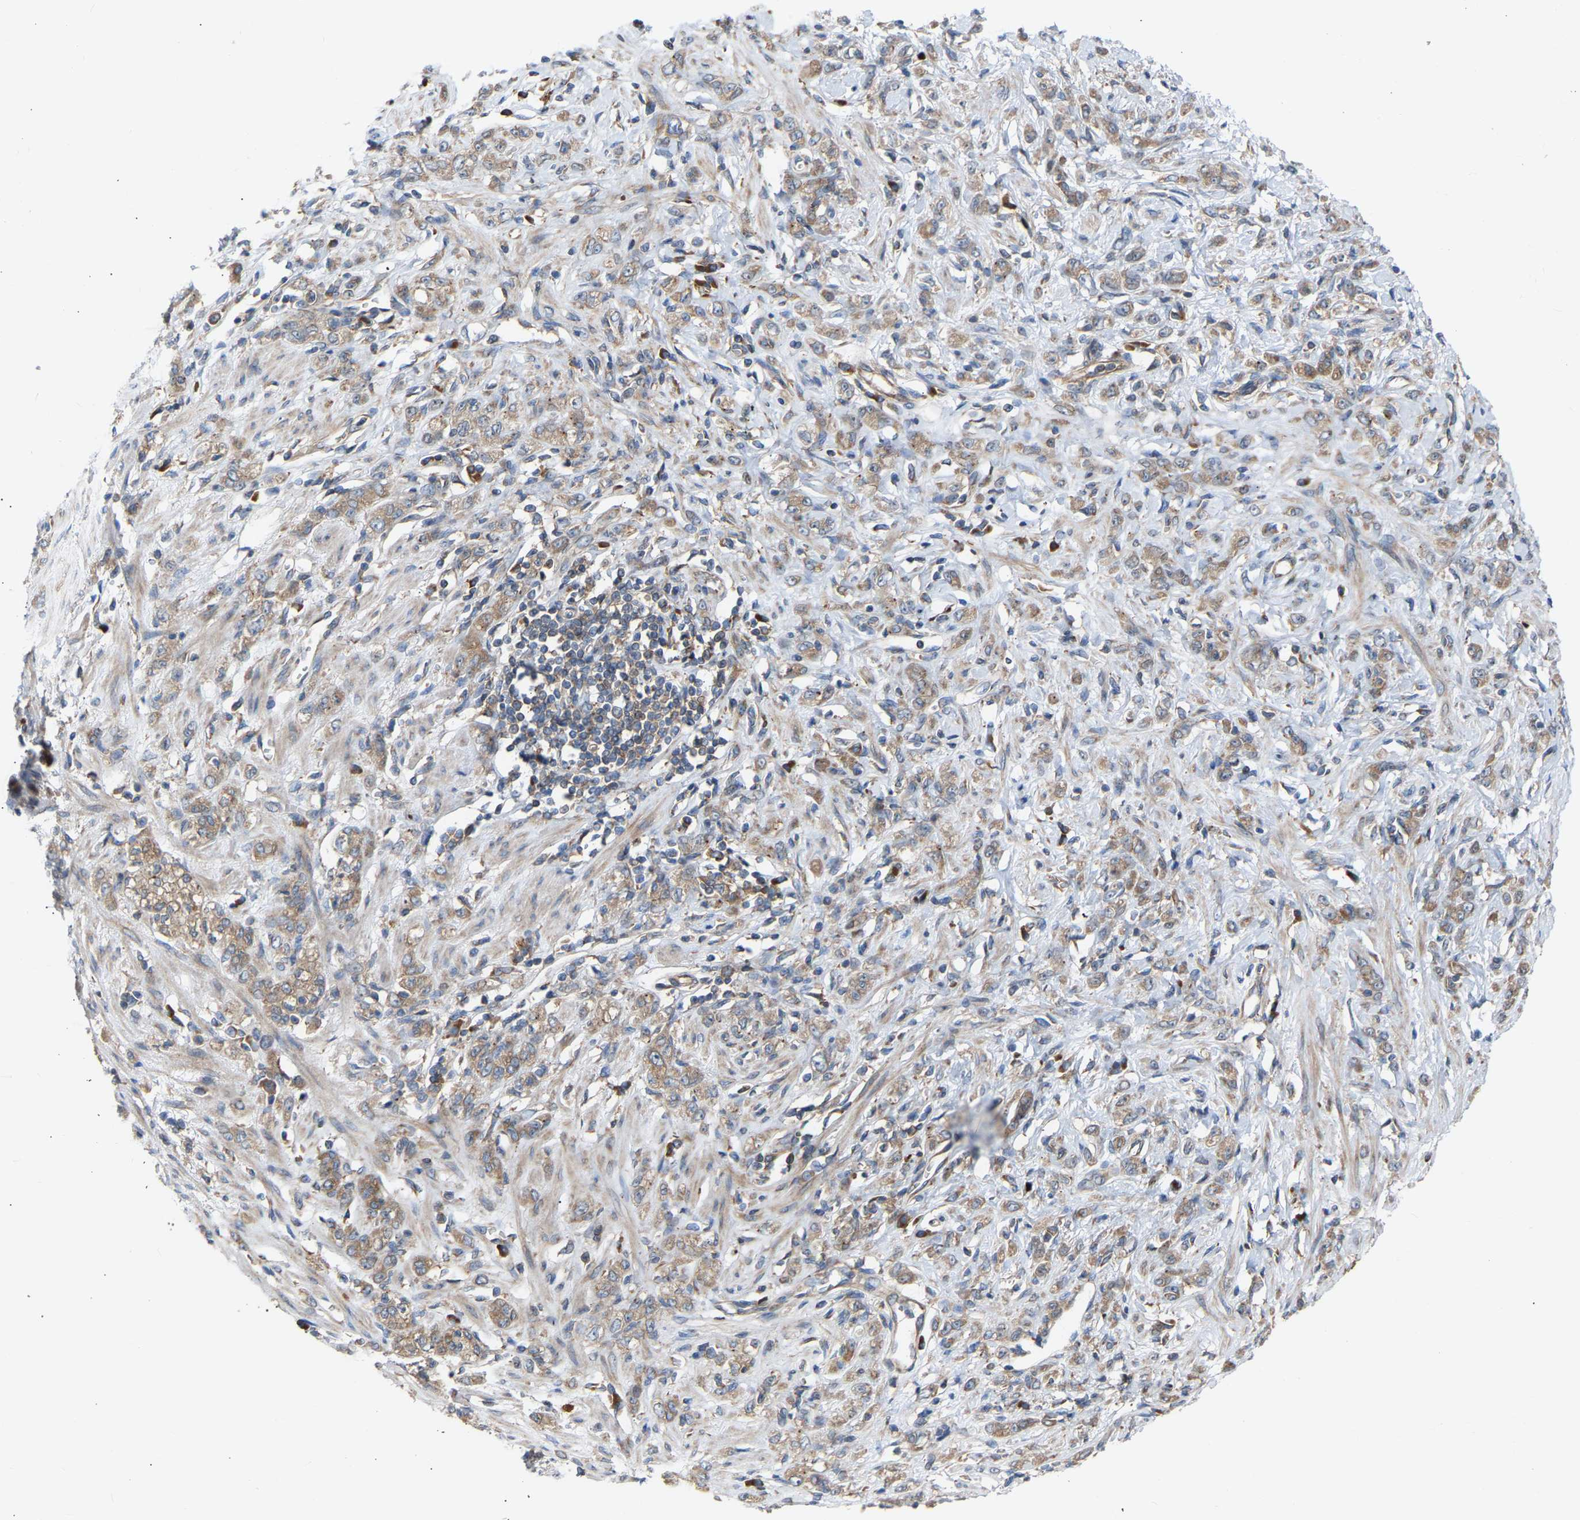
{"staining": {"intensity": "moderate", "quantity": ">75%", "location": "cytoplasmic/membranous"}, "tissue": "stomach cancer", "cell_type": "Tumor cells", "image_type": "cancer", "snomed": [{"axis": "morphology", "description": "Normal tissue, NOS"}, {"axis": "morphology", "description": "Adenocarcinoma, NOS"}, {"axis": "topography", "description": "Stomach"}], "caption": "Protein staining exhibits moderate cytoplasmic/membranous positivity in approximately >75% of tumor cells in stomach cancer.", "gene": "GCN1", "patient": {"sex": "male", "age": 82}}